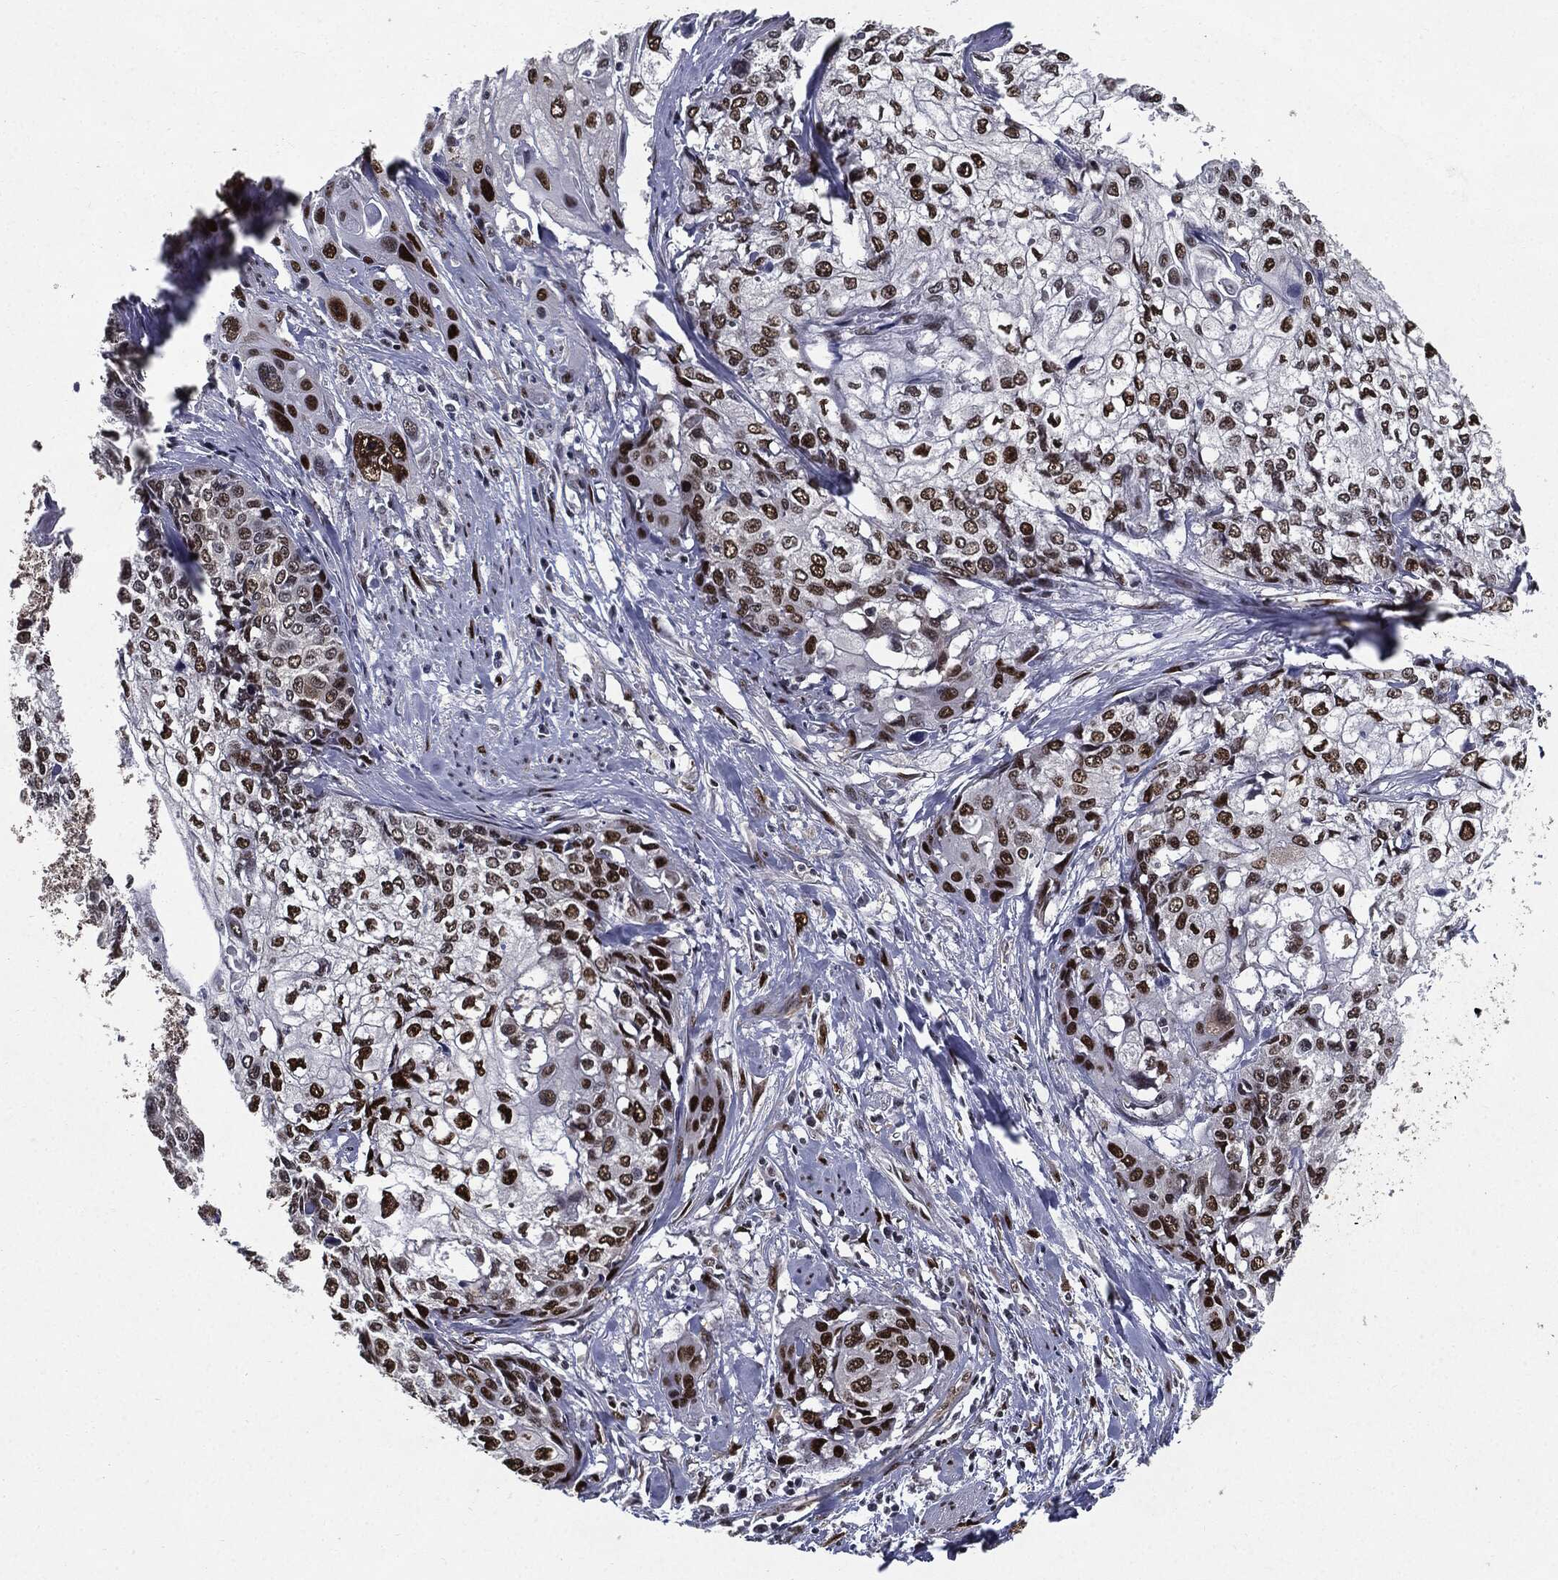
{"staining": {"intensity": "strong", "quantity": "25%-75%", "location": "nuclear"}, "tissue": "cervical cancer", "cell_type": "Tumor cells", "image_type": "cancer", "snomed": [{"axis": "morphology", "description": "Squamous cell carcinoma, NOS"}, {"axis": "topography", "description": "Cervix"}], "caption": "DAB (3,3'-diaminobenzidine) immunohistochemical staining of human squamous cell carcinoma (cervical) displays strong nuclear protein positivity in about 25%-75% of tumor cells.", "gene": "JUN", "patient": {"sex": "female", "age": 58}}